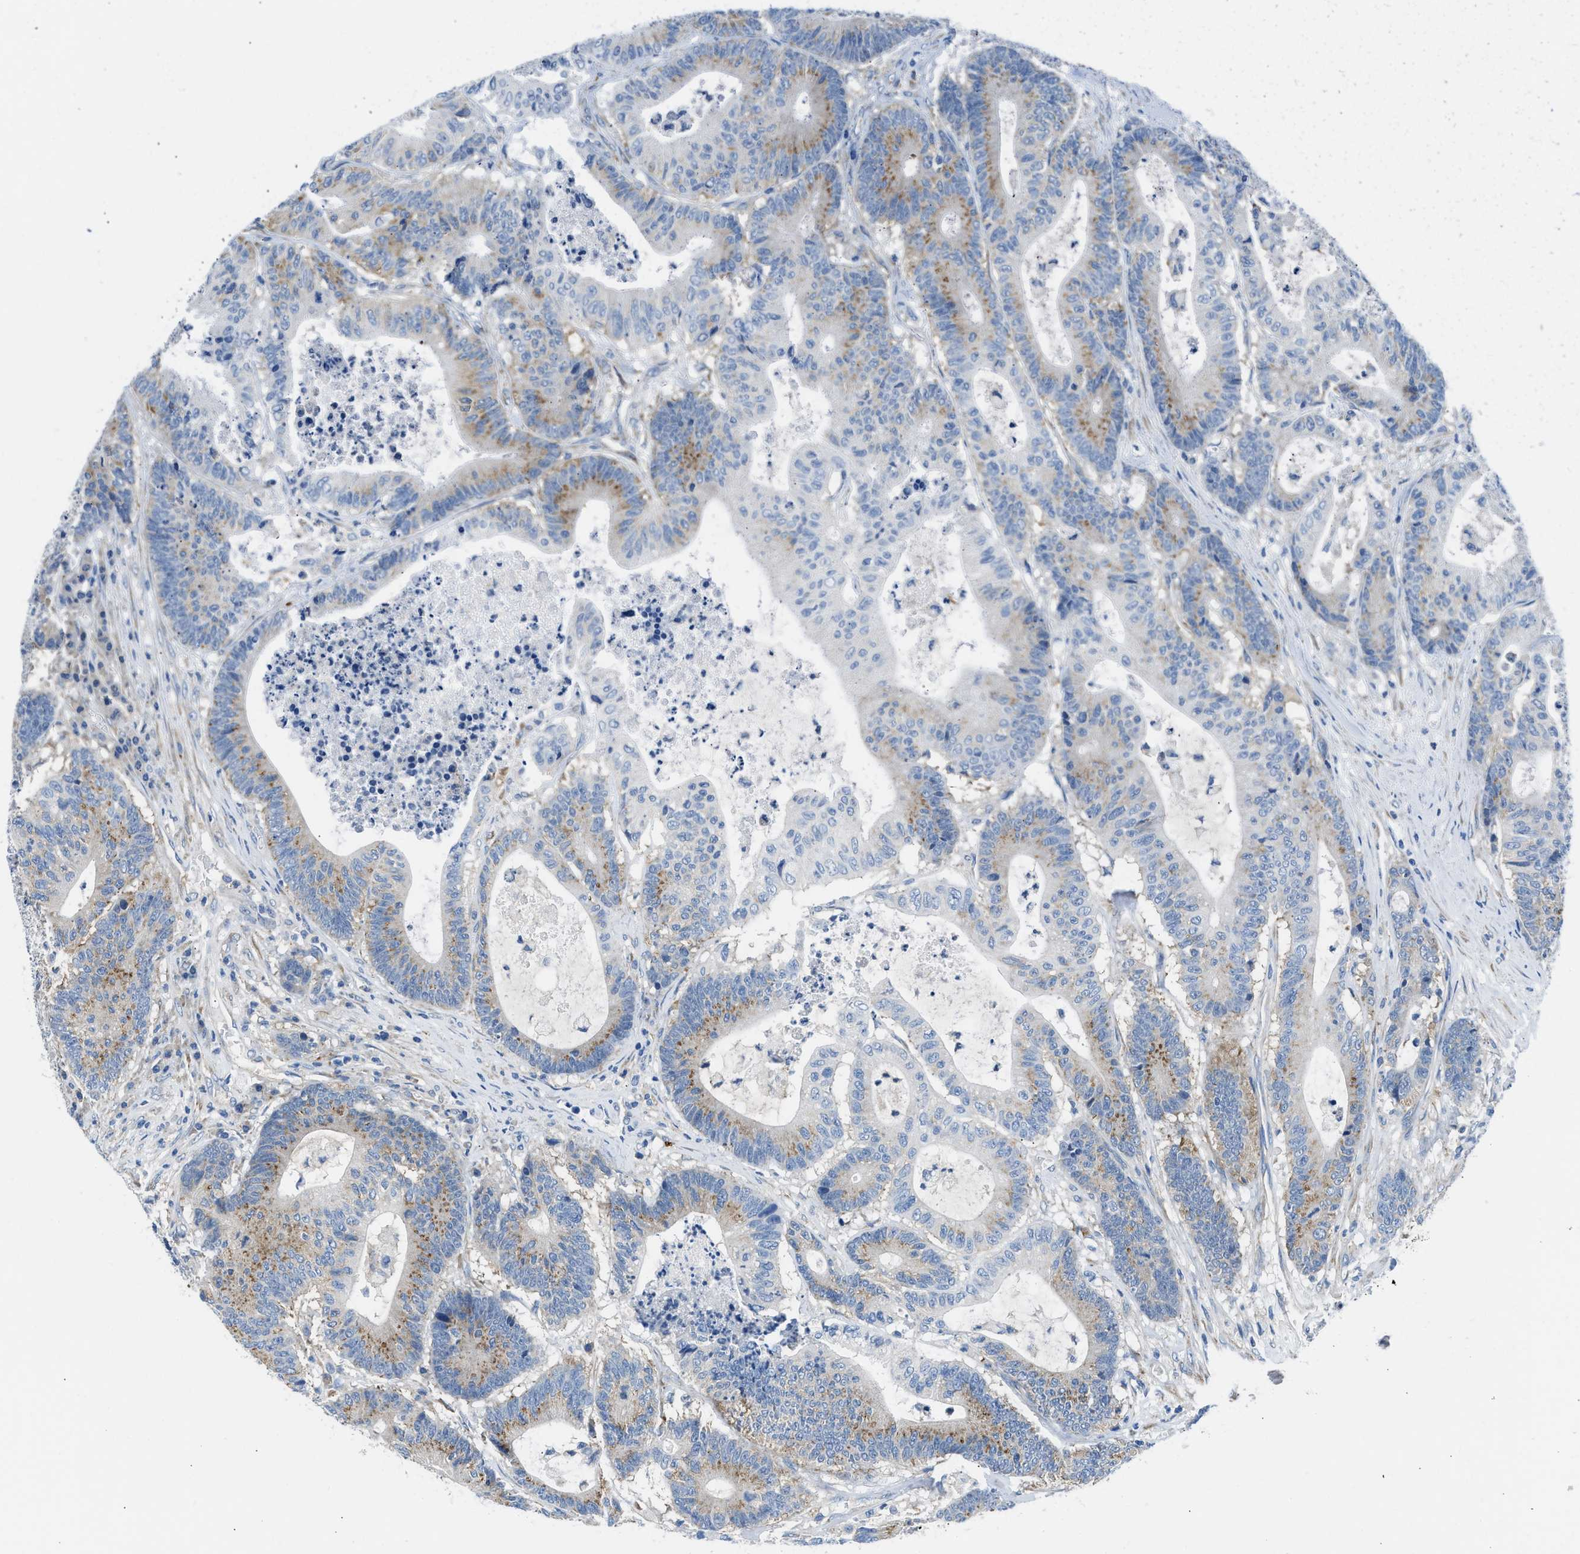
{"staining": {"intensity": "moderate", "quantity": "<25%", "location": "cytoplasmic/membranous"}, "tissue": "colorectal cancer", "cell_type": "Tumor cells", "image_type": "cancer", "snomed": [{"axis": "morphology", "description": "Adenocarcinoma, NOS"}, {"axis": "topography", "description": "Colon"}], "caption": "Human colorectal adenocarcinoma stained for a protein (brown) reveals moderate cytoplasmic/membranous positive staining in approximately <25% of tumor cells.", "gene": "BNC2", "patient": {"sex": "female", "age": 84}}